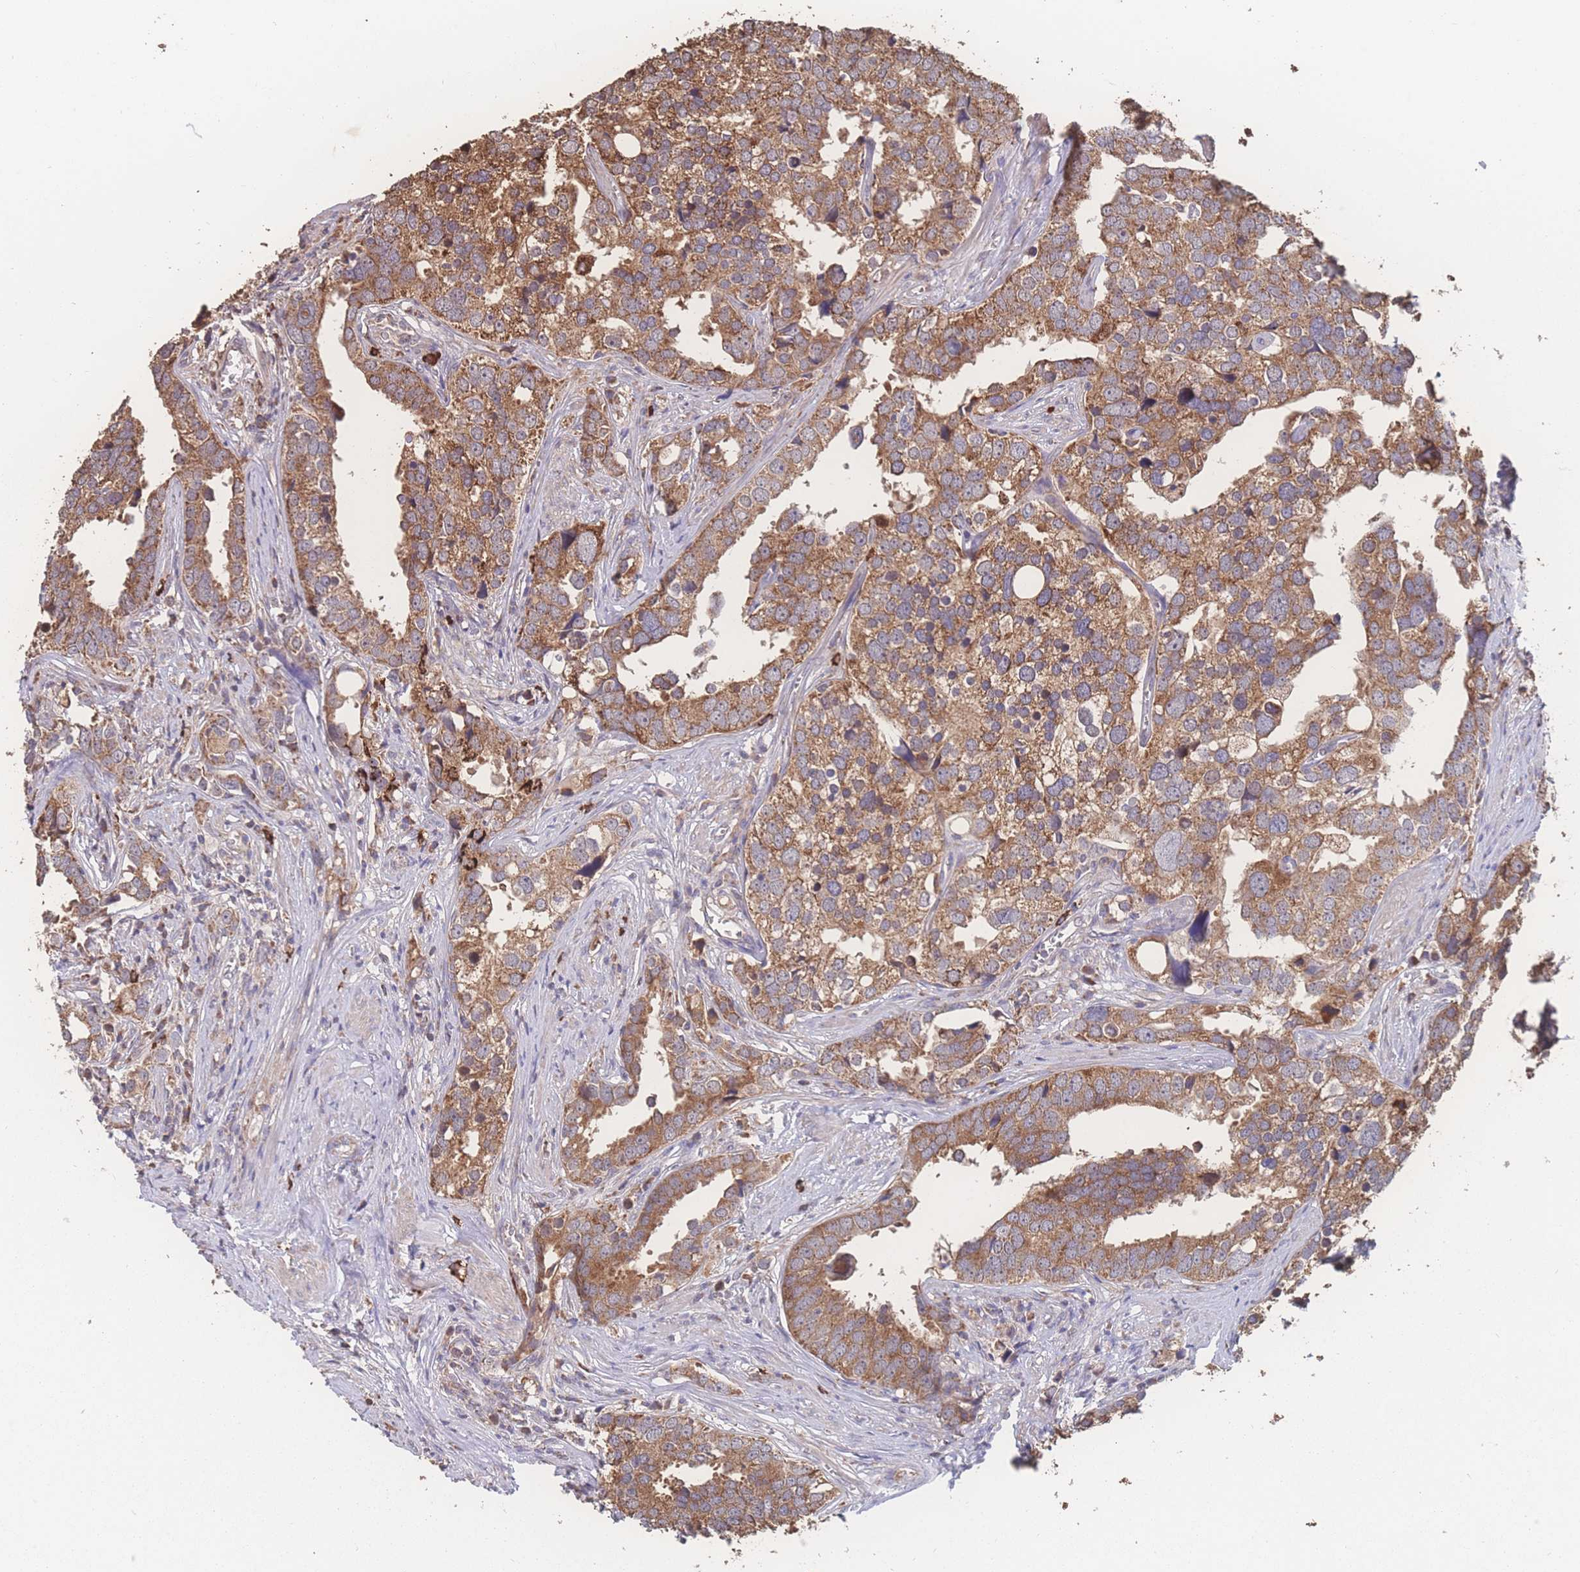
{"staining": {"intensity": "strong", "quantity": ">75%", "location": "cytoplasmic/membranous"}, "tissue": "prostate cancer", "cell_type": "Tumor cells", "image_type": "cancer", "snomed": [{"axis": "morphology", "description": "Adenocarcinoma, High grade"}, {"axis": "topography", "description": "Prostate"}], "caption": "Immunohistochemistry (DAB) staining of prostate cancer (adenocarcinoma (high-grade)) exhibits strong cytoplasmic/membranous protein expression in approximately >75% of tumor cells.", "gene": "SGSM3", "patient": {"sex": "male", "age": 71}}